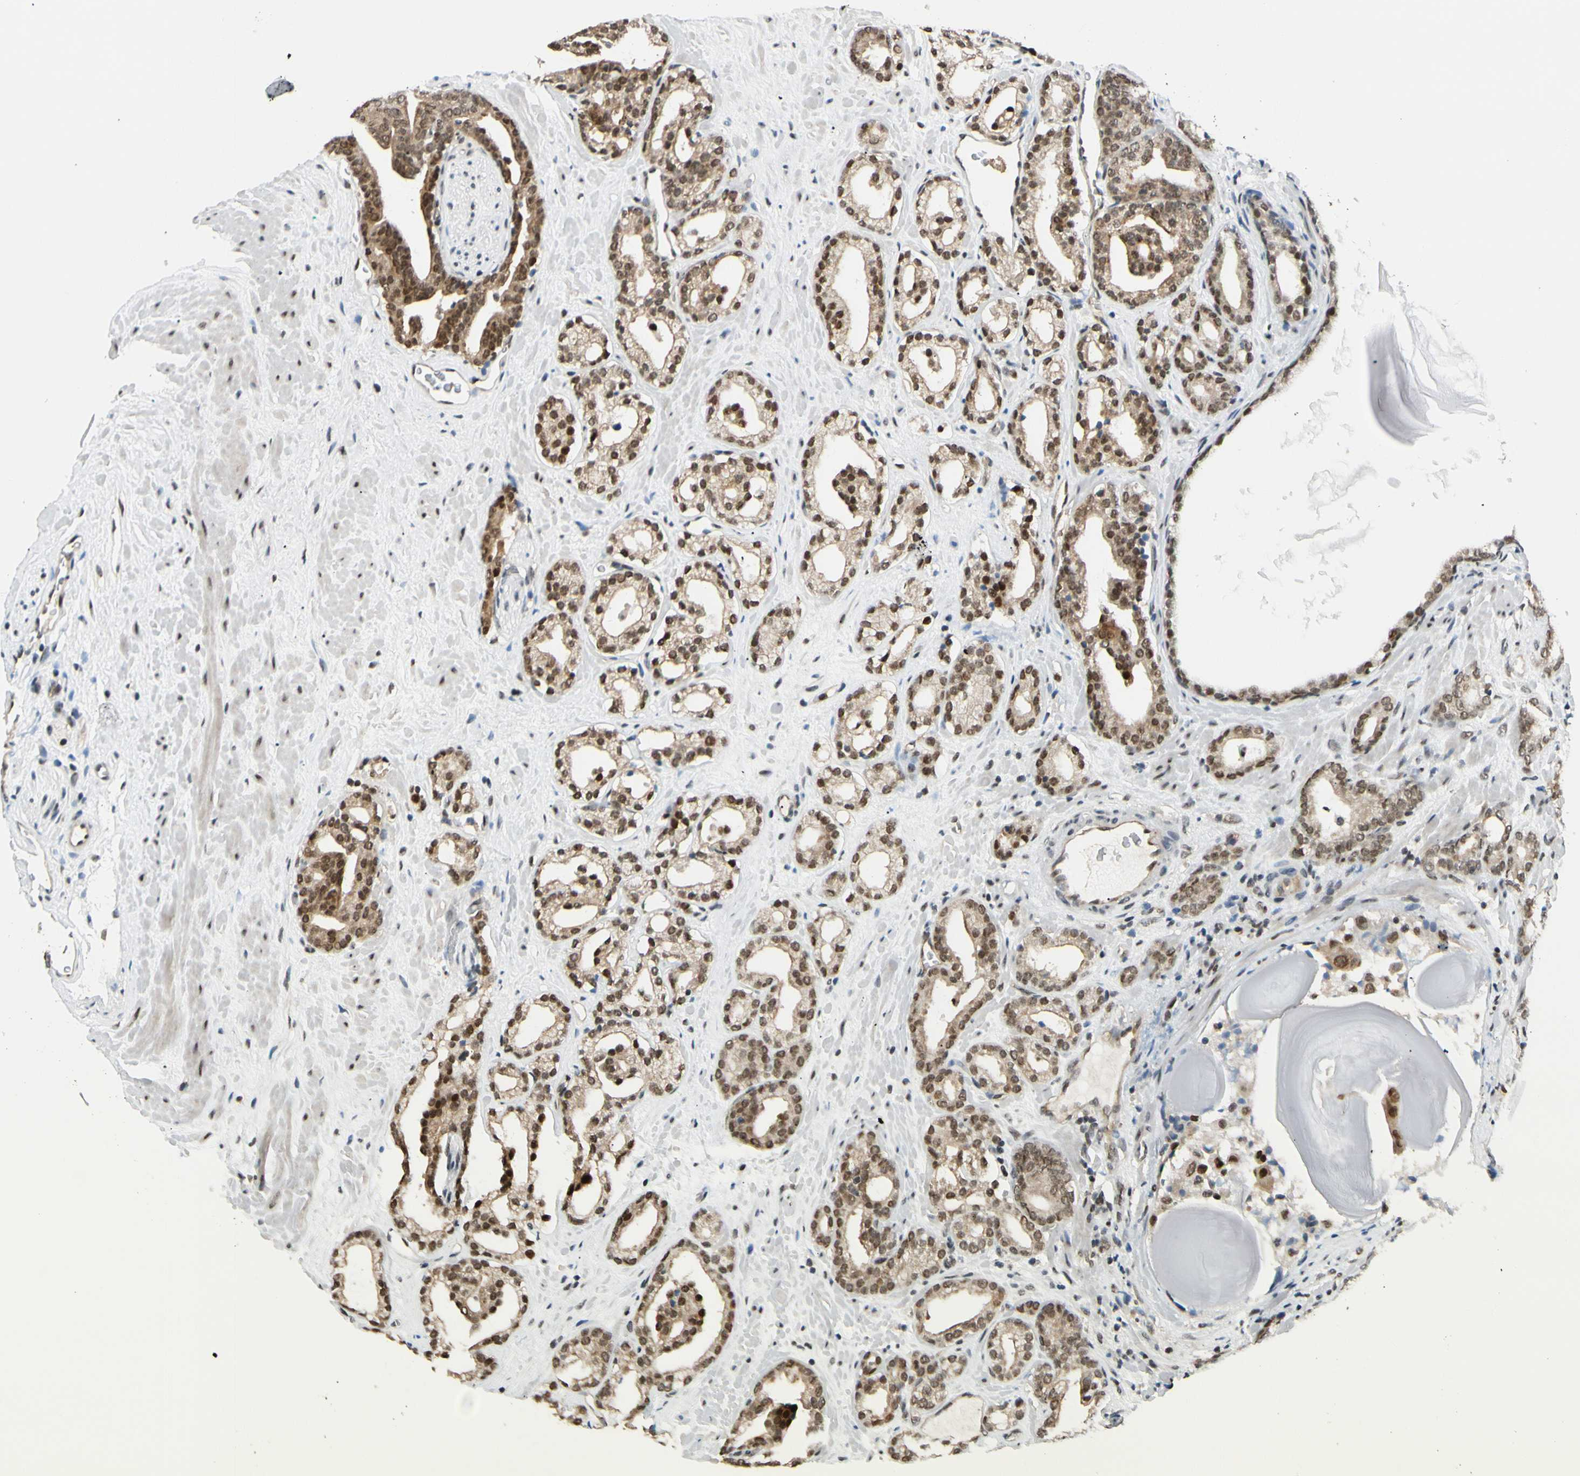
{"staining": {"intensity": "moderate", "quantity": ">75%", "location": "nuclear"}, "tissue": "prostate cancer", "cell_type": "Tumor cells", "image_type": "cancer", "snomed": [{"axis": "morphology", "description": "Adenocarcinoma, Low grade"}, {"axis": "topography", "description": "Prostate"}], "caption": "Prostate cancer stained for a protein (brown) exhibits moderate nuclear positive staining in about >75% of tumor cells.", "gene": "SUFU", "patient": {"sex": "male", "age": 63}}